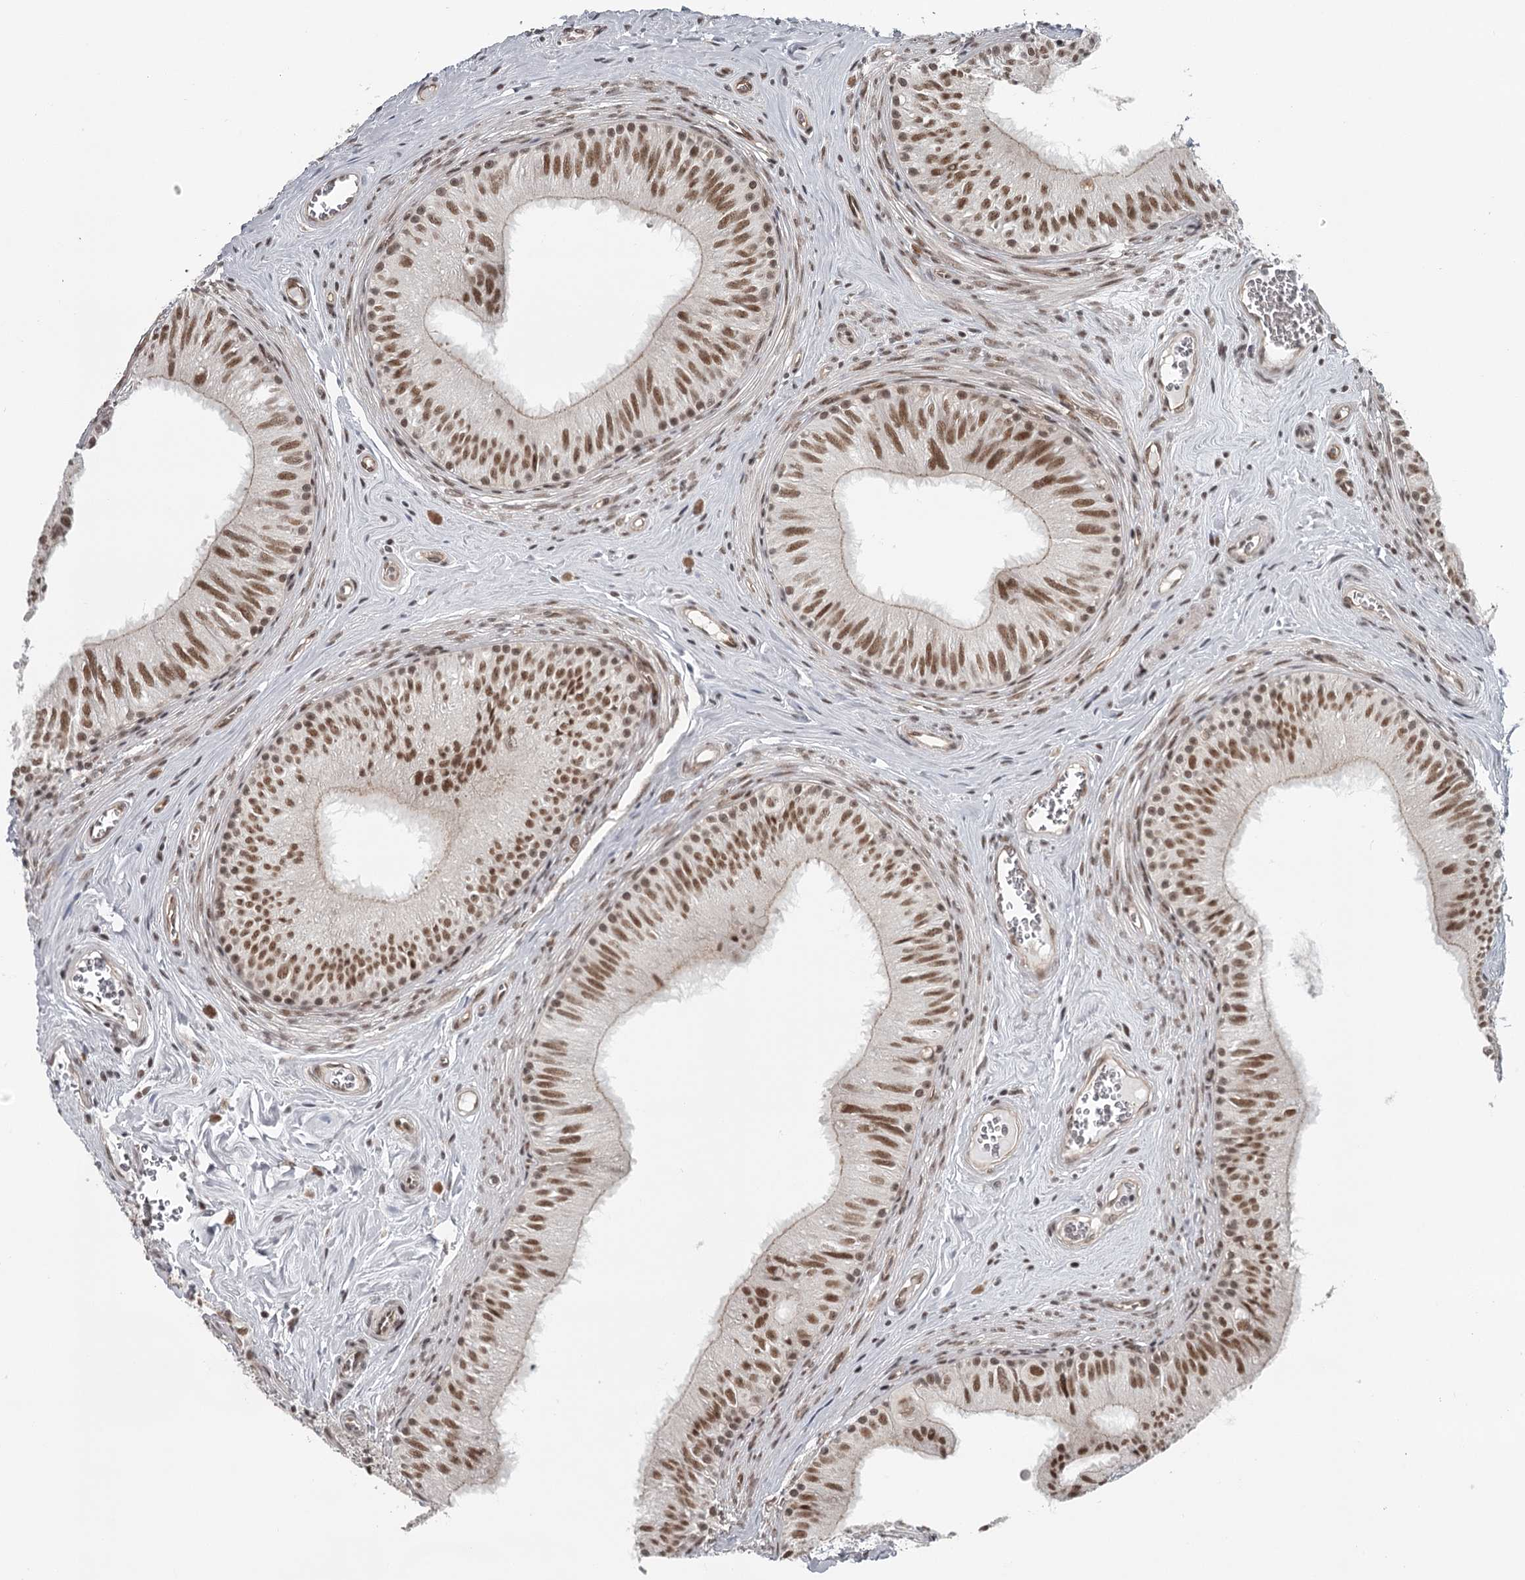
{"staining": {"intensity": "moderate", "quantity": ">75%", "location": "nuclear"}, "tissue": "epididymis", "cell_type": "Glandular cells", "image_type": "normal", "snomed": [{"axis": "morphology", "description": "Normal tissue, NOS"}, {"axis": "topography", "description": "Epididymis"}], "caption": "Immunohistochemical staining of unremarkable human epididymis shows moderate nuclear protein positivity in about >75% of glandular cells. (Stains: DAB in brown, nuclei in blue, Microscopy: brightfield microscopy at high magnification).", "gene": "FAM13C", "patient": {"sex": "male", "age": 46}}